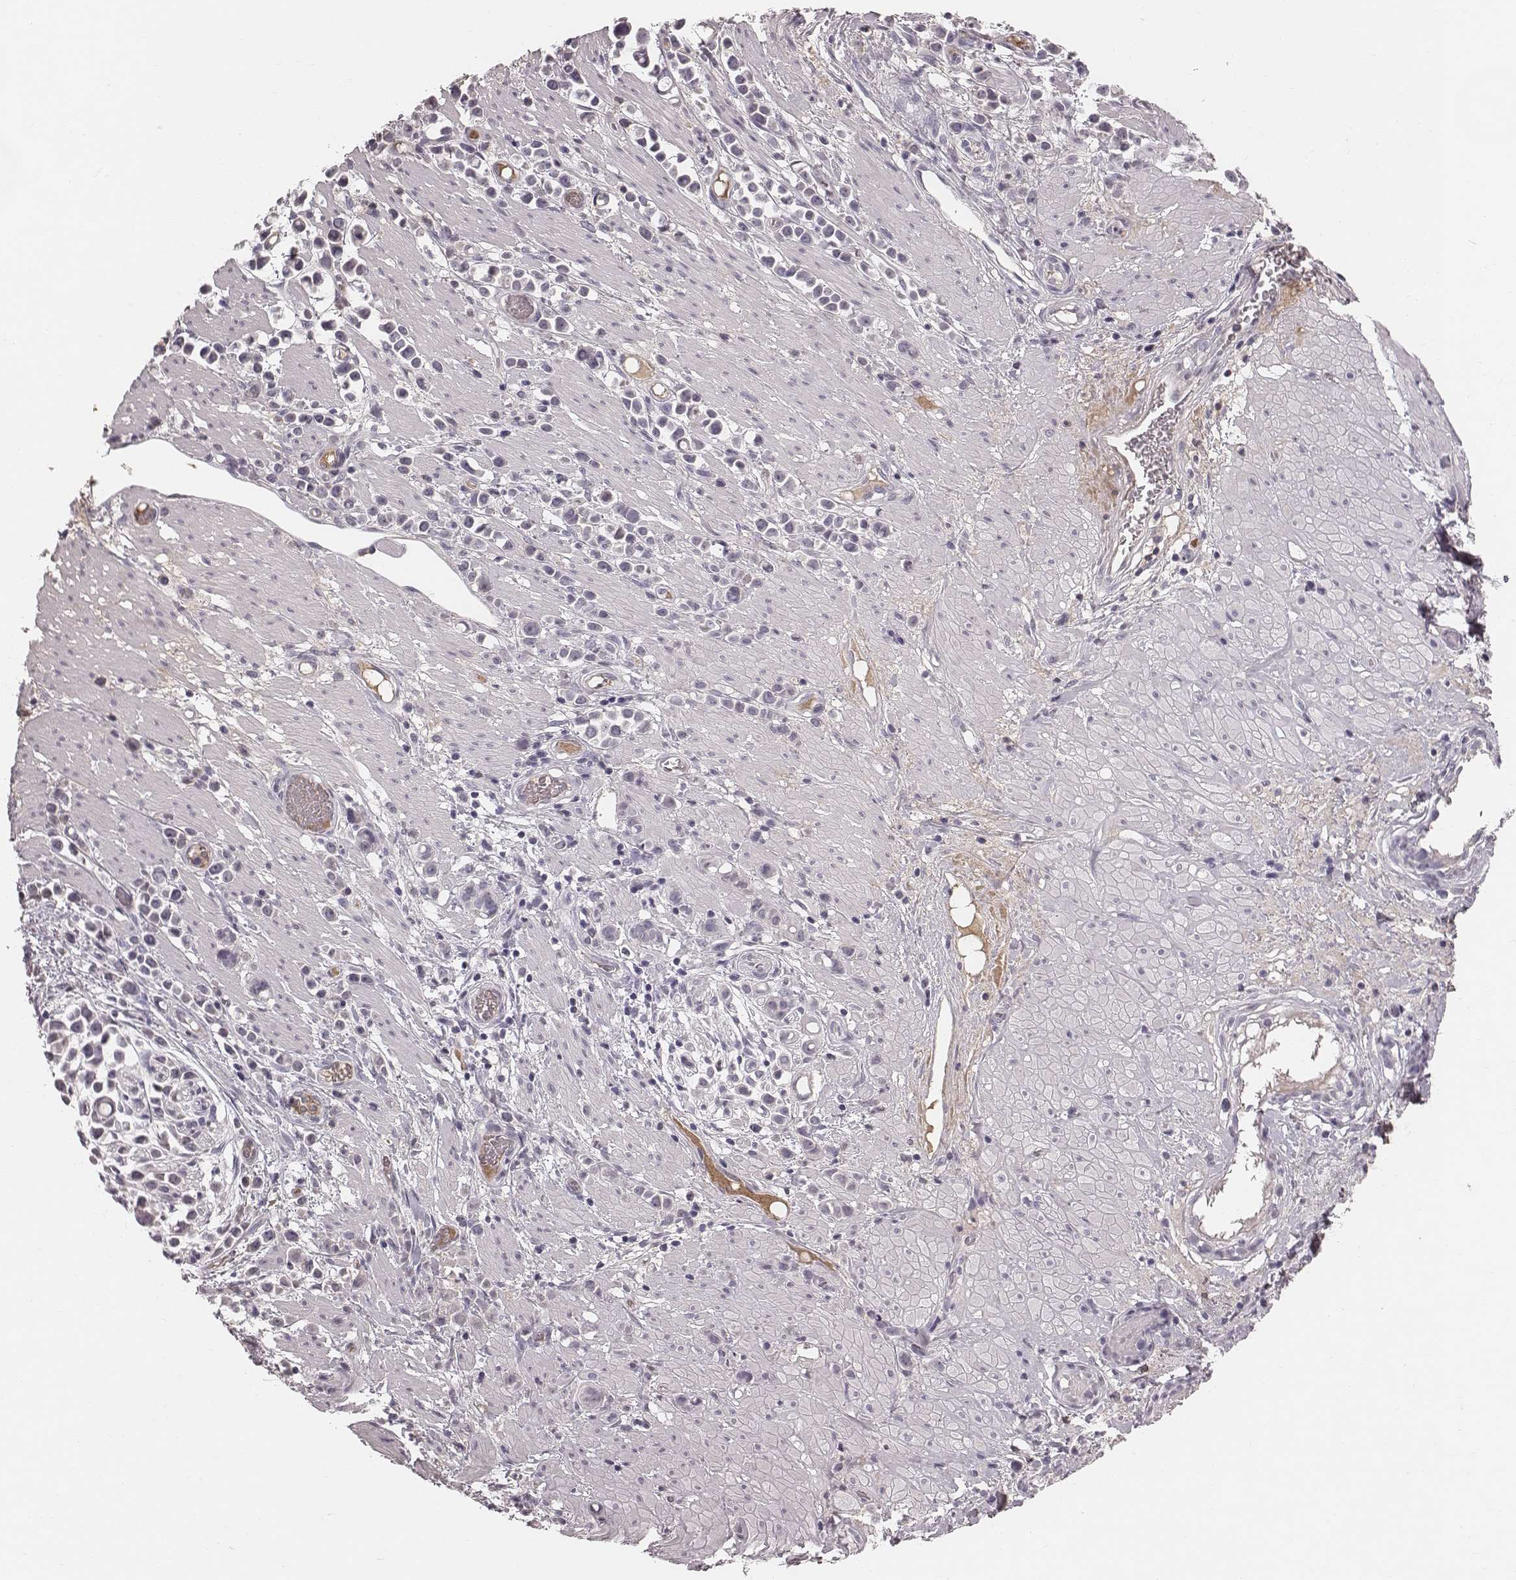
{"staining": {"intensity": "negative", "quantity": "none", "location": "none"}, "tissue": "stomach cancer", "cell_type": "Tumor cells", "image_type": "cancer", "snomed": [{"axis": "morphology", "description": "Adenocarcinoma, NOS"}, {"axis": "topography", "description": "Stomach"}], "caption": "Histopathology image shows no significant protein positivity in tumor cells of adenocarcinoma (stomach).", "gene": "CFTR", "patient": {"sex": "male", "age": 82}}